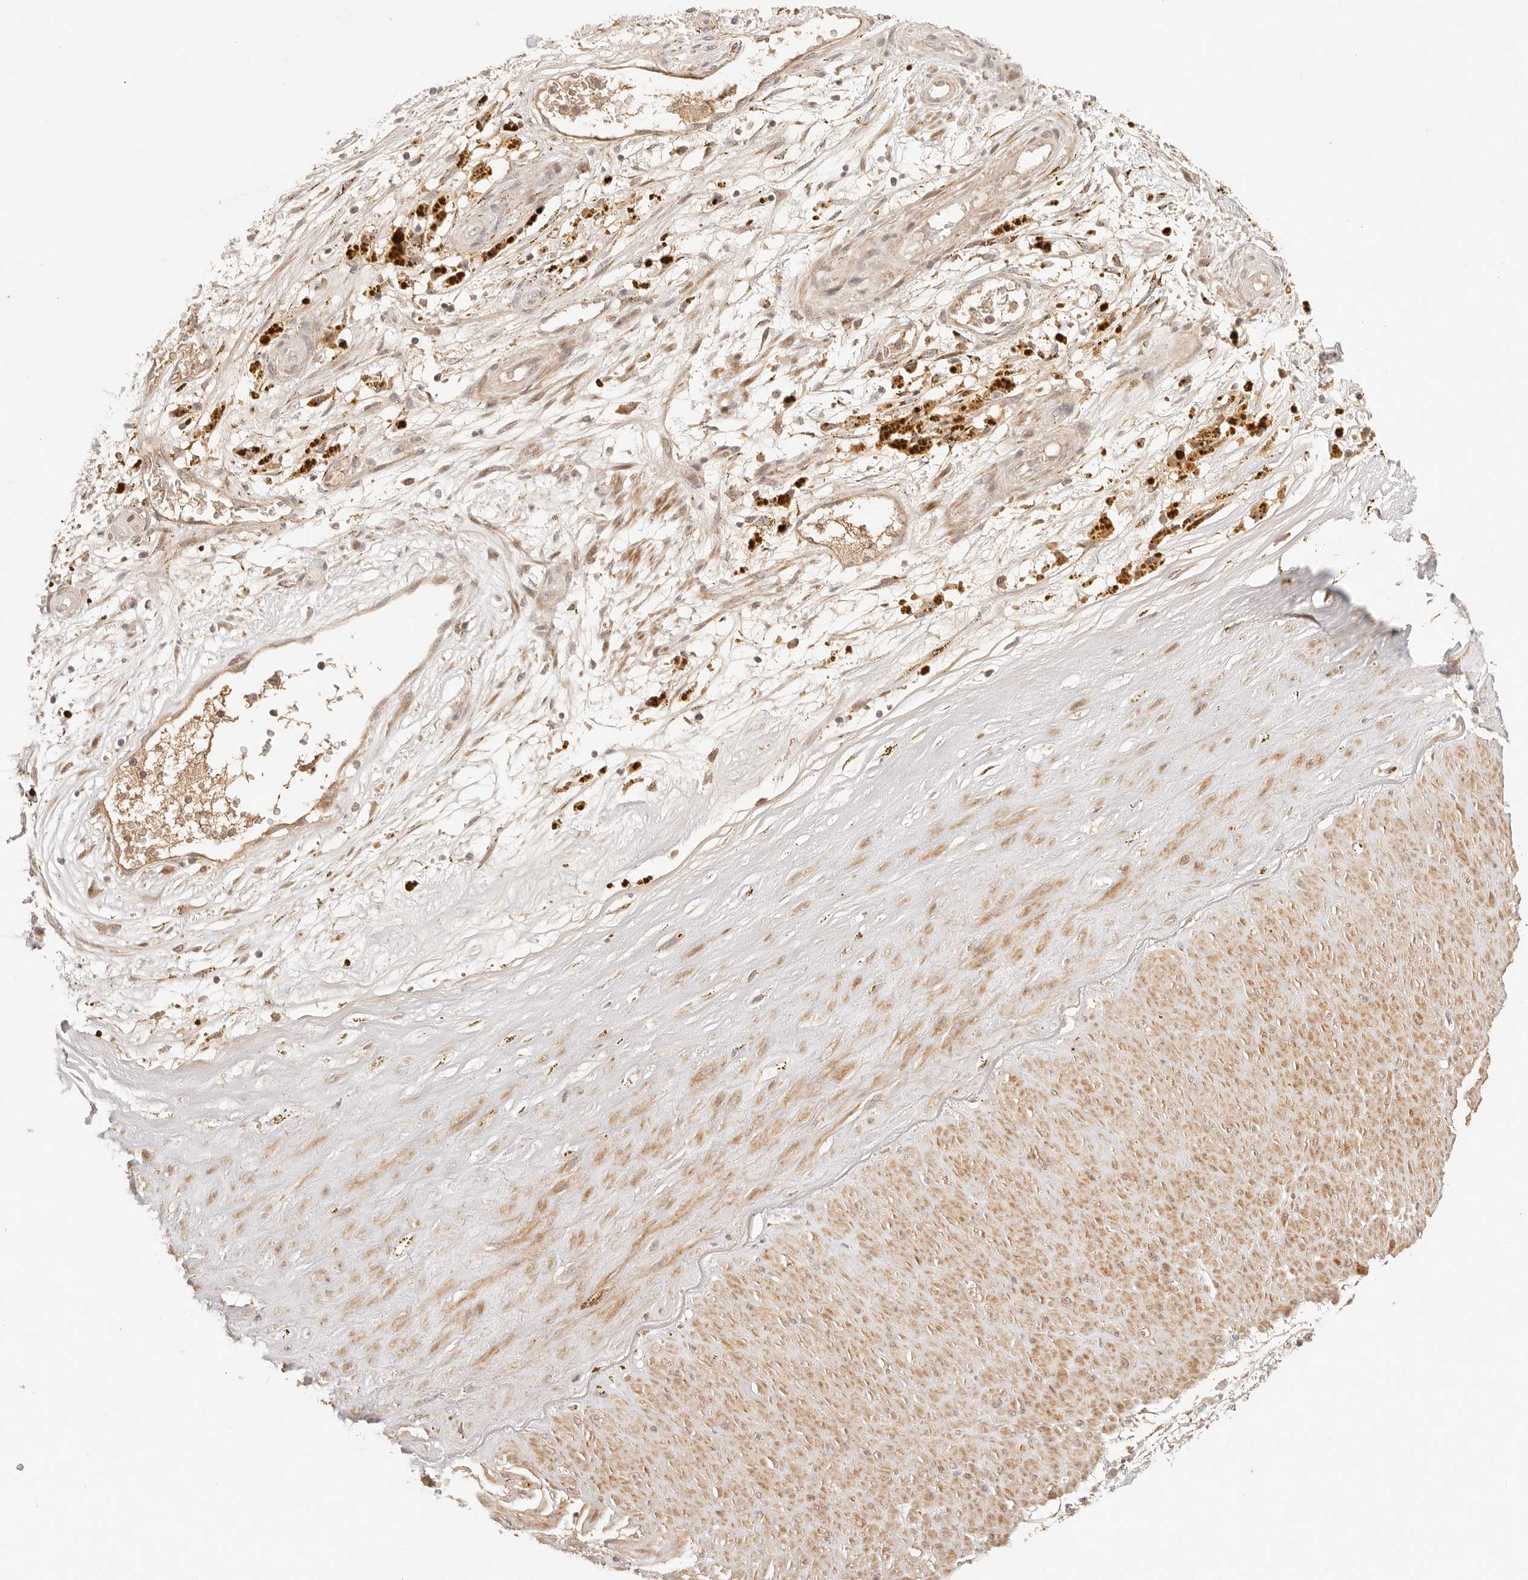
{"staining": {"intensity": "moderate", "quantity": ">75%", "location": "cytoplasmic/membranous"}, "tissue": "soft tissue", "cell_type": "Fibroblasts", "image_type": "normal", "snomed": [{"axis": "morphology", "description": "Normal tissue, NOS"}, {"axis": "topography", "description": "Soft tissue"}], "caption": "Immunohistochemistry histopathology image of normal human soft tissue stained for a protein (brown), which displays medium levels of moderate cytoplasmic/membranous positivity in about >75% of fibroblasts.", "gene": "PHLDA3", "patient": {"sex": "male", "age": 72}}